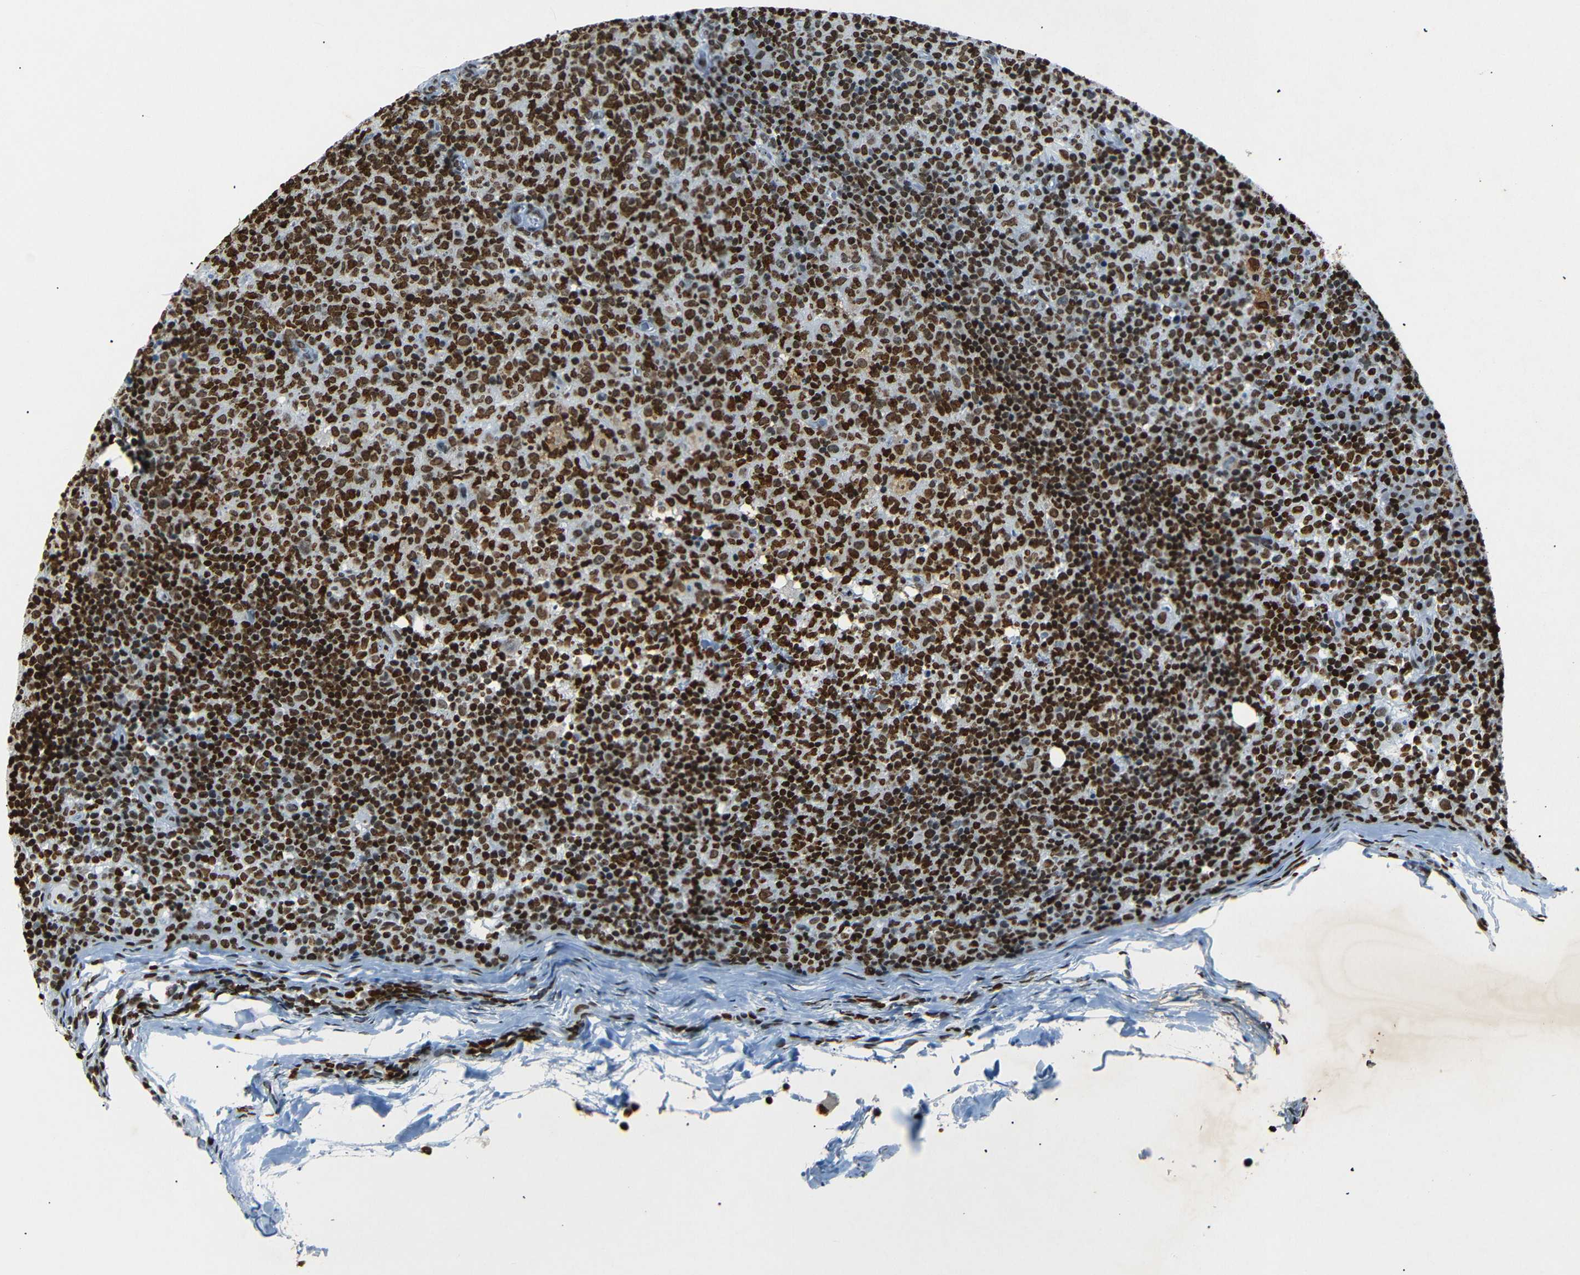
{"staining": {"intensity": "strong", "quantity": ">75%", "location": "nuclear"}, "tissue": "lymph node", "cell_type": "Germinal center cells", "image_type": "normal", "snomed": [{"axis": "morphology", "description": "Normal tissue, NOS"}, {"axis": "morphology", "description": "Inflammation, NOS"}, {"axis": "topography", "description": "Lymph node"}], "caption": "High-power microscopy captured an IHC image of normal lymph node, revealing strong nuclear staining in about >75% of germinal center cells.", "gene": "HMGN1", "patient": {"sex": "male", "age": 55}}